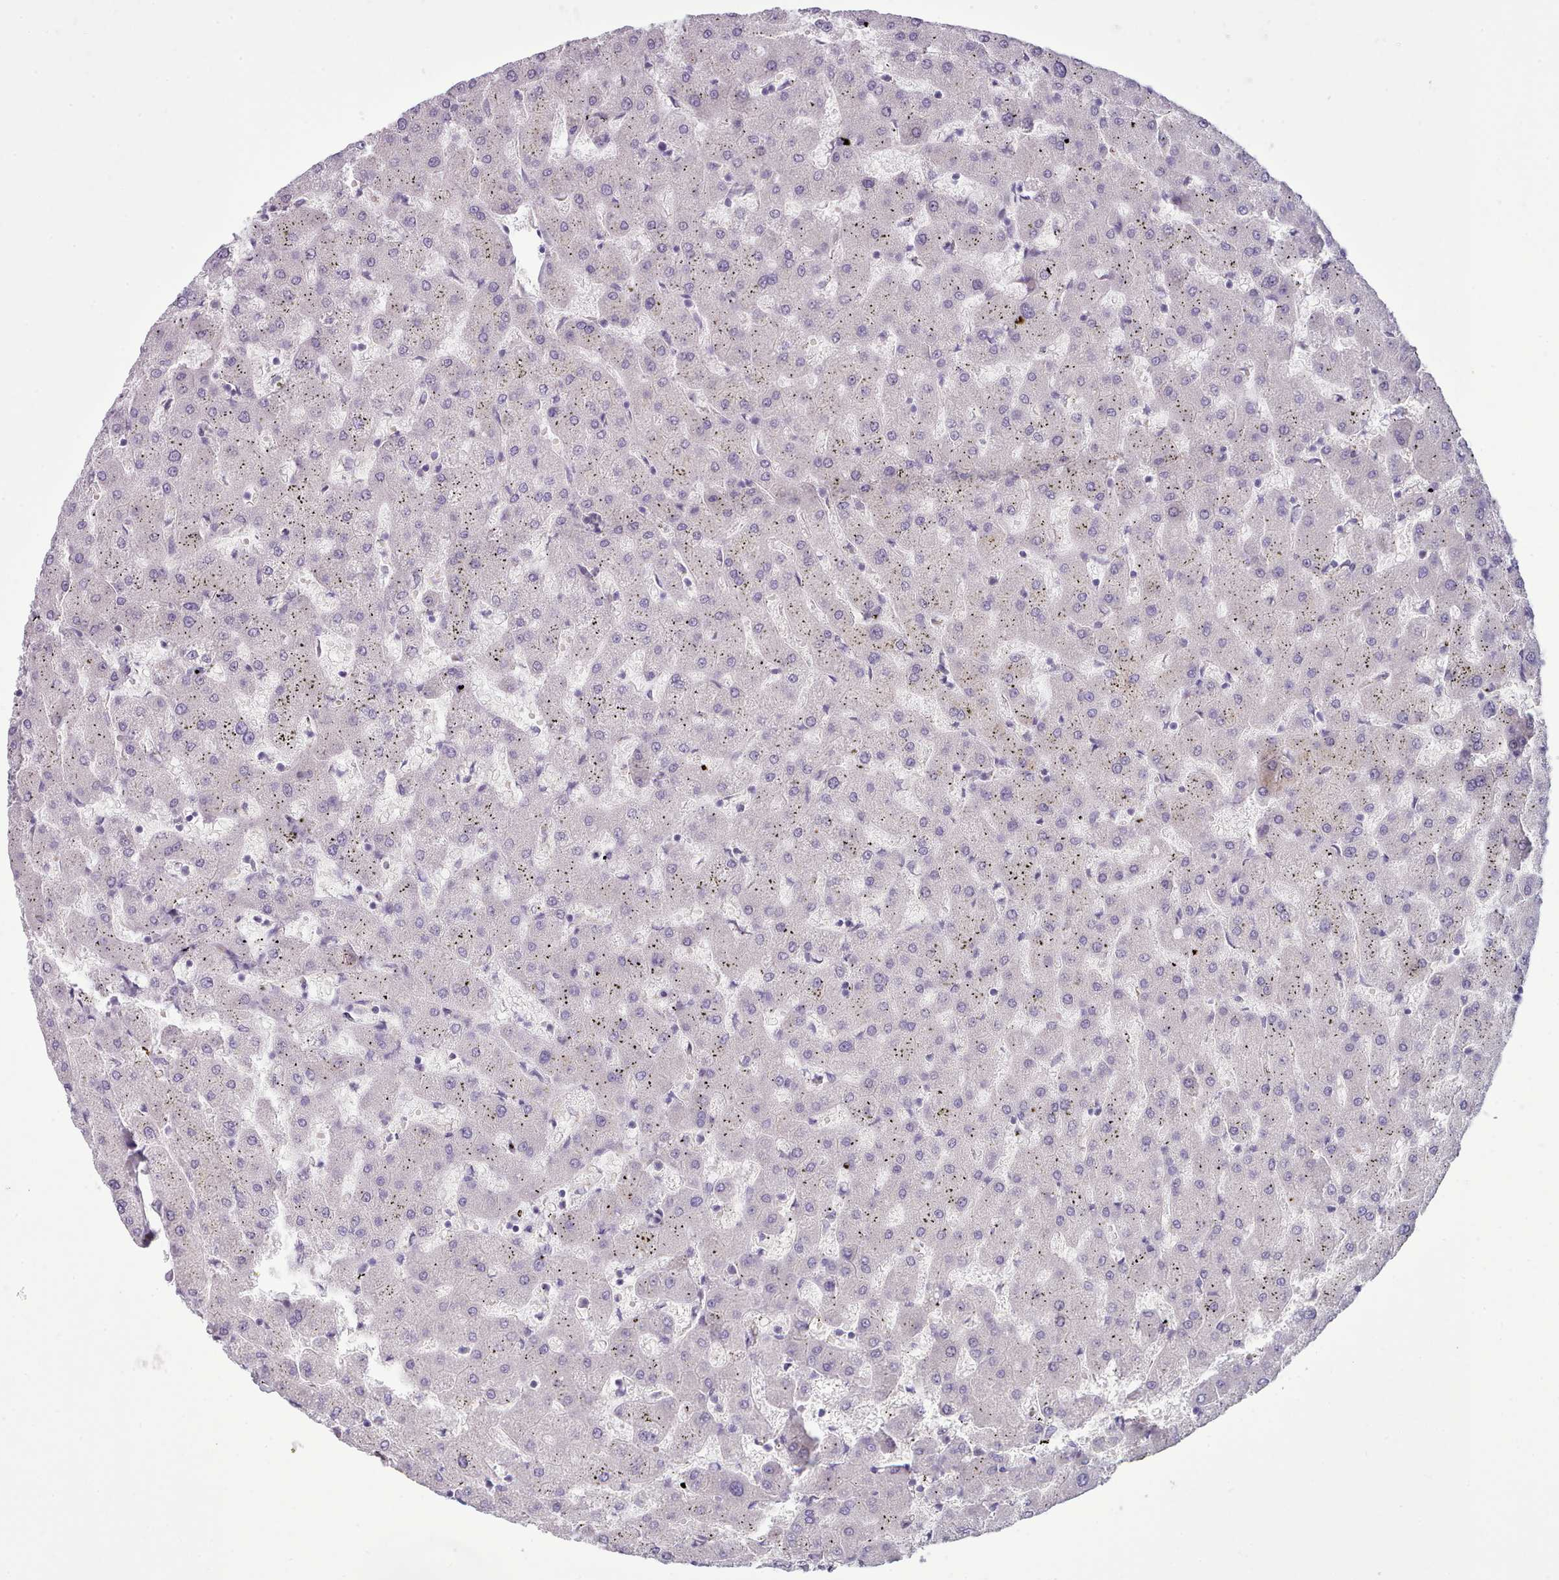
{"staining": {"intensity": "negative", "quantity": "none", "location": "none"}, "tissue": "liver", "cell_type": "Cholangiocytes", "image_type": "normal", "snomed": [{"axis": "morphology", "description": "Normal tissue, NOS"}, {"axis": "topography", "description": "Liver"}], "caption": "This micrograph is of benign liver stained with immunohistochemistry to label a protein in brown with the nuclei are counter-stained blue. There is no positivity in cholangiocytes.", "gene": "MYRFL", "patient": {"sex": "female", "age": 63}}